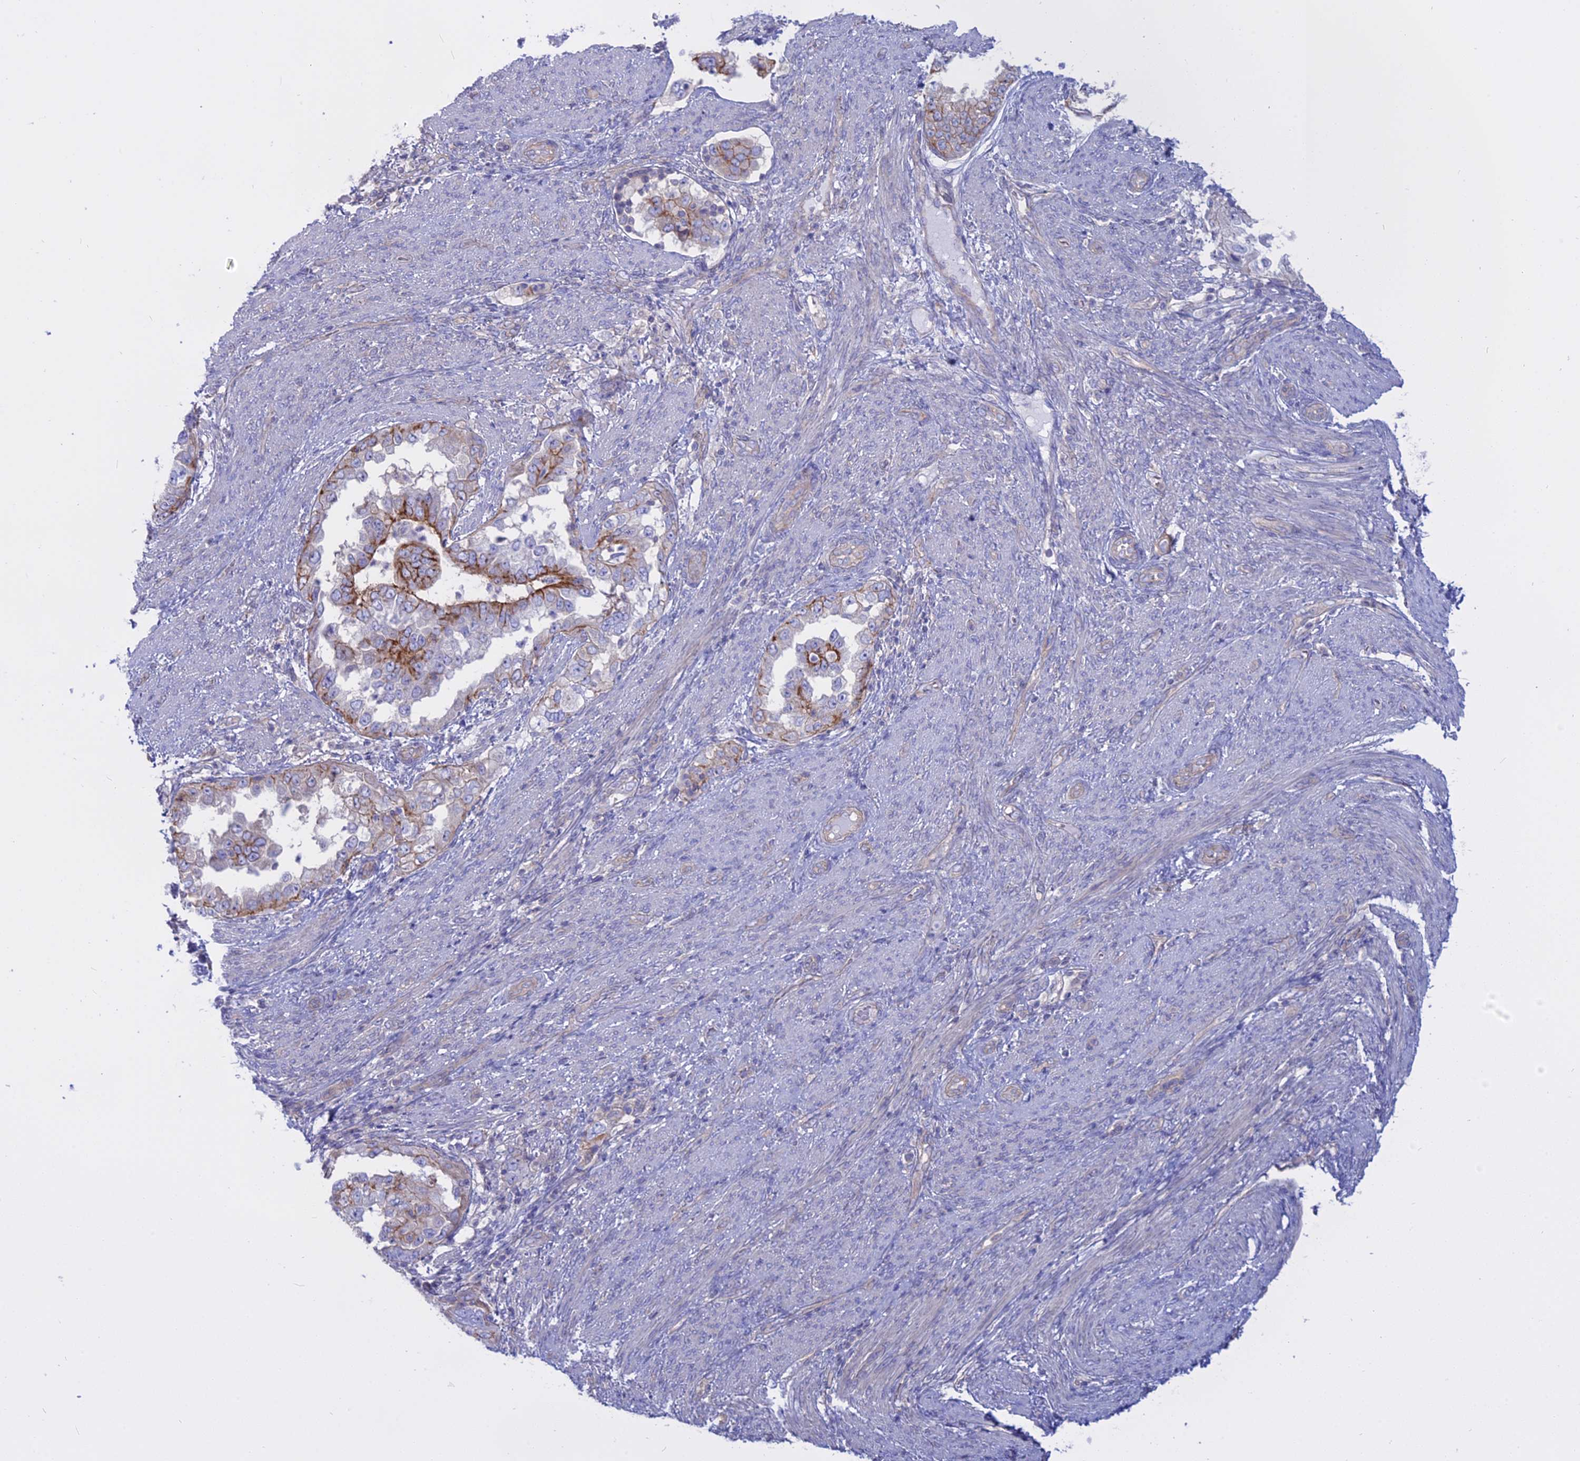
{"staining": {"intensity": "moderate", "quantity": "25%-75%", "location": "cytoplasmic/membranous"}, "tissue": "endometrial cancer", "cell_type": "Tumor cells", "image_type": "cancer", "snomed": [{"axis": "morphology", "description": "Adenocarcinoma, NOS"}, {"axis": "topography", "description": "Endometrium"}], "caption": "Human adenocarcinoma (endometrial) stained for a protein (brown) shows moderate cytoplasmic/membranous positive expression in approximately 25%-75% of tumor cells.", "gene": "AHCYL1", "patient": {"sex": "female", "age": 85}}